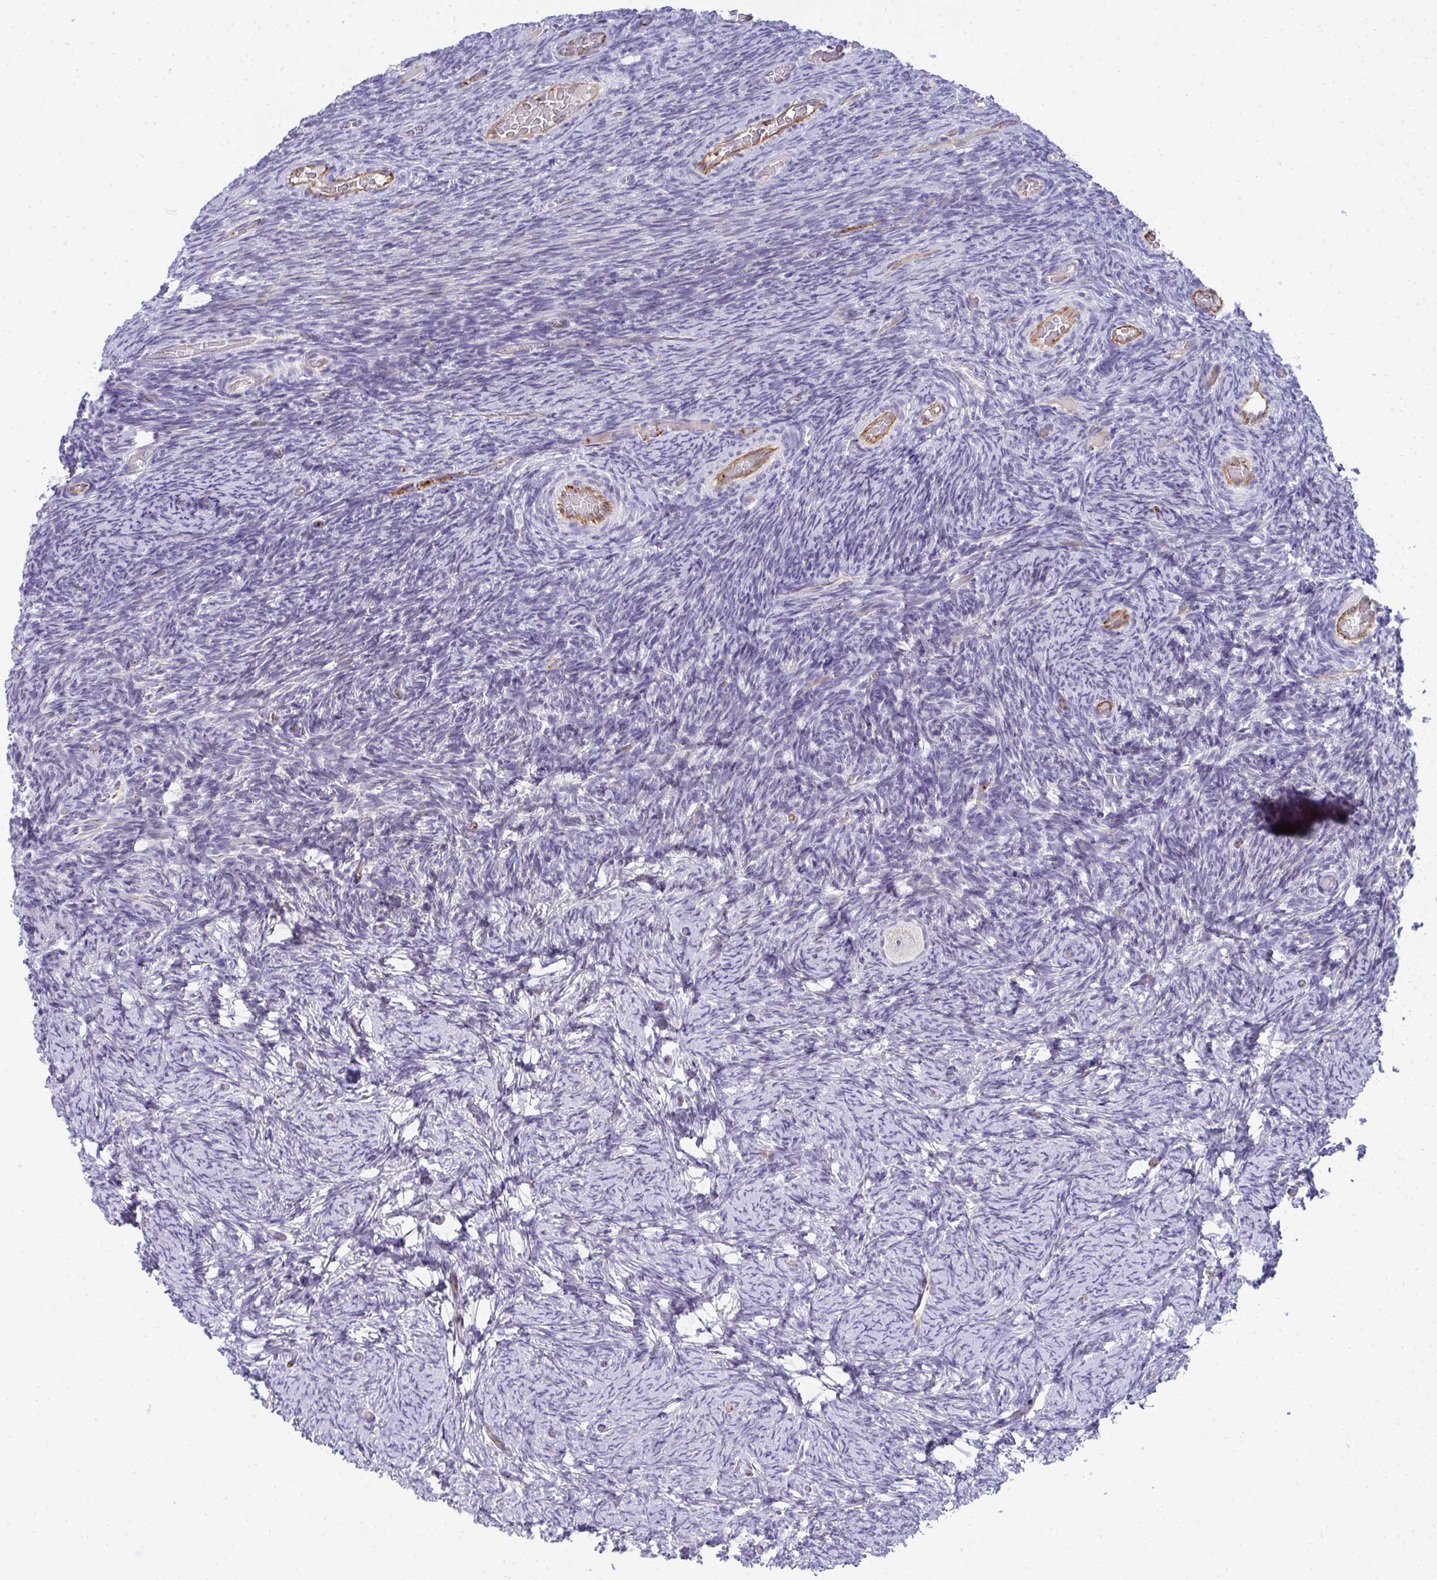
{"staining": {"intensity": "negative", "quantity": "none", "location": "none"}, "tissue": "ovary", "cell_type": "Follicle cells", "image_type": "normal", "snomed": [{"axis": "morphology", "description": "Normal tissue, NOS"}, {"axis": "topography", "description": "Ovary"}], "caption": "Immunohistochemical staining of normal human ovary demonstrates no significant staining in follicle cells.", "gene": "TMEM82", "patient": {"sex": "female", "age": 34}}